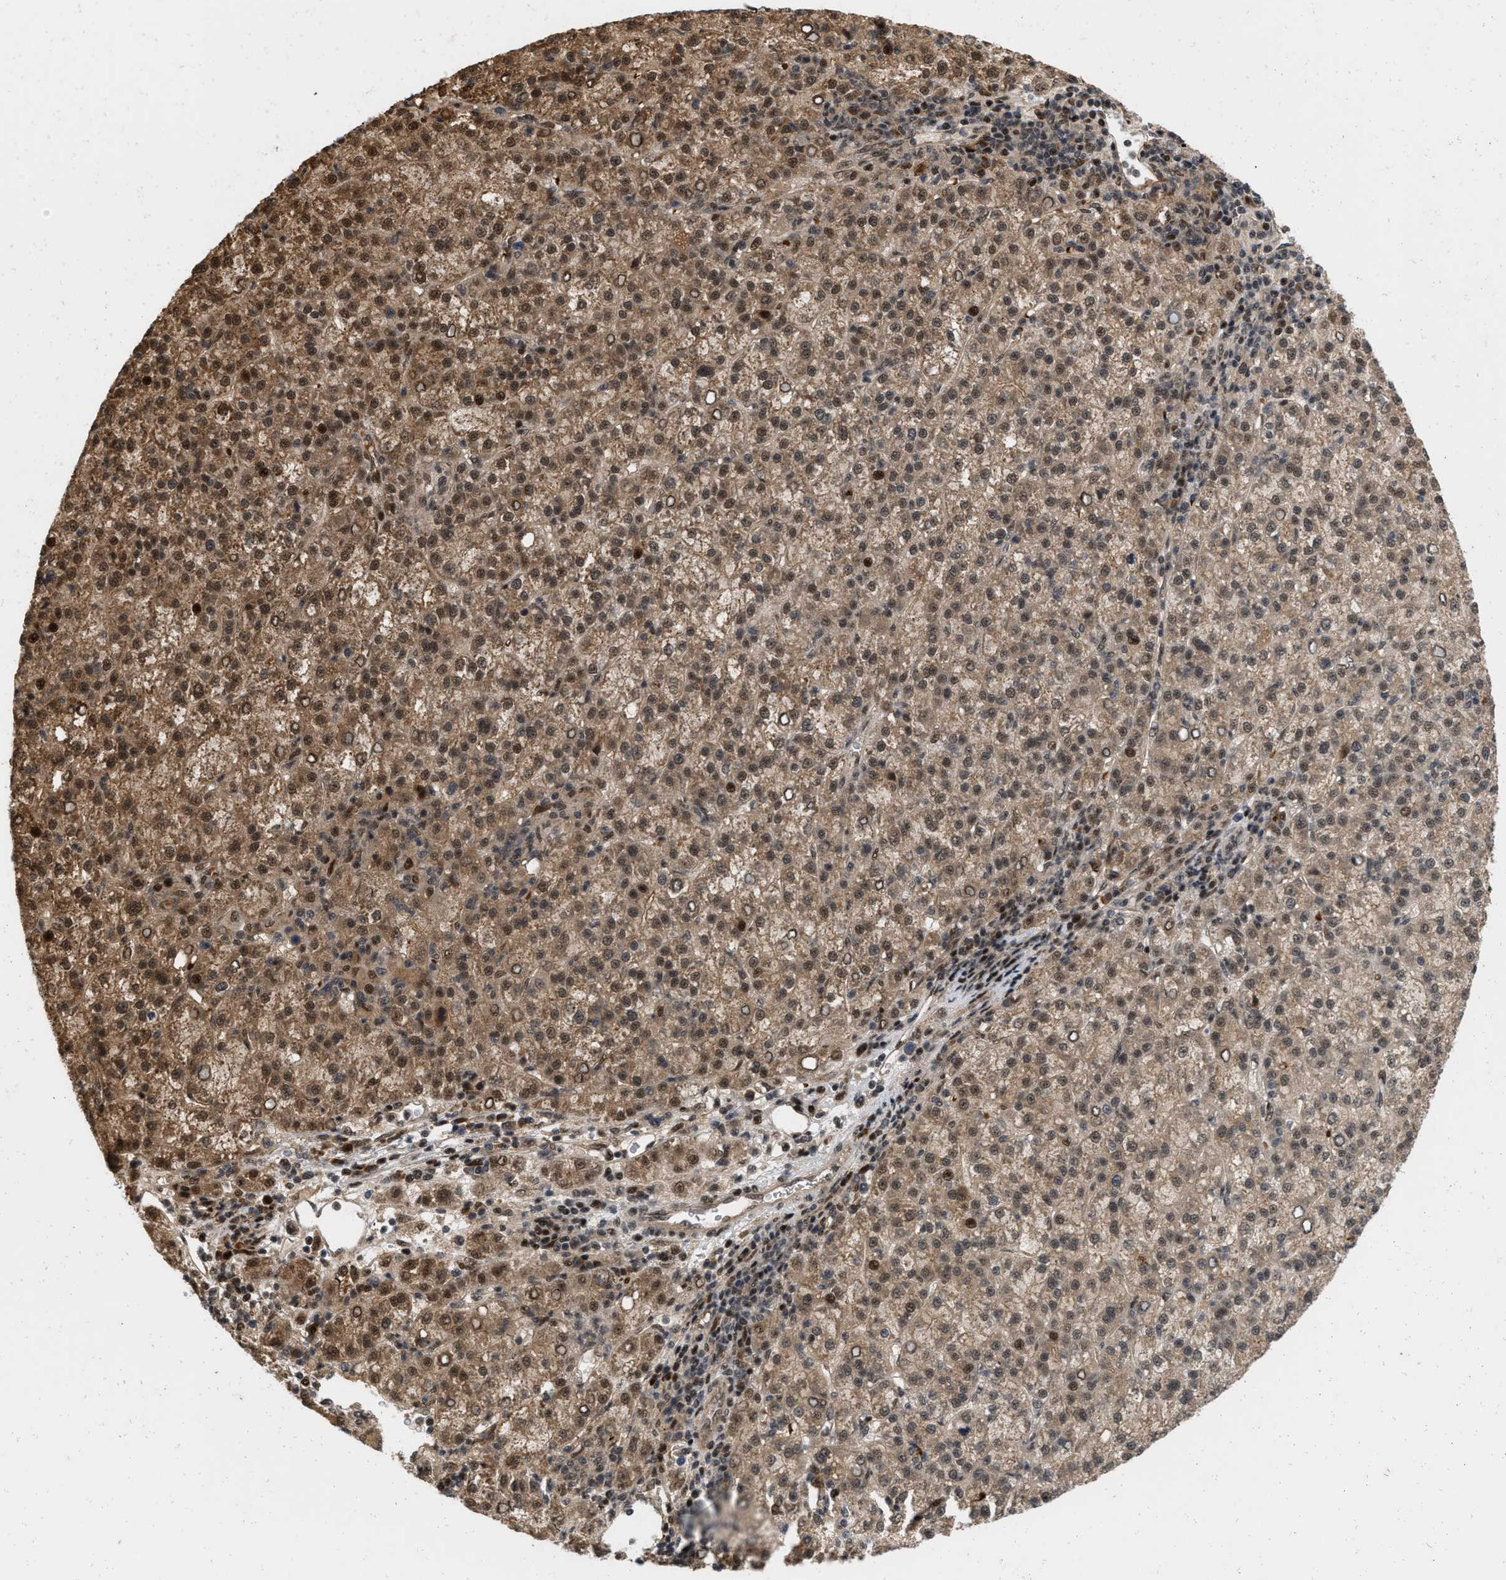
{"staining": {"intensity": "moderate", "quantity": ">75%", "location": "cytoplasmic/membranous,nuclear"}, "tissue": "liver cancer", "cell_type": "Tumor cells", "image_type": "cancer", "snomed": [{"axis": "morphology", "description": "Carcinoma, Hepatocellular, NOS"}, {"axis": "topography", "description": "Liver"}], "caption": "An image of liver hepatocellular carcinoma stained for a protein exhibits moderate cytoplasmic/membranous and nuclear brown staining in tumor cells.", "gene": "ANKRD11", "patient": {"sex": "female", "age": 58}}